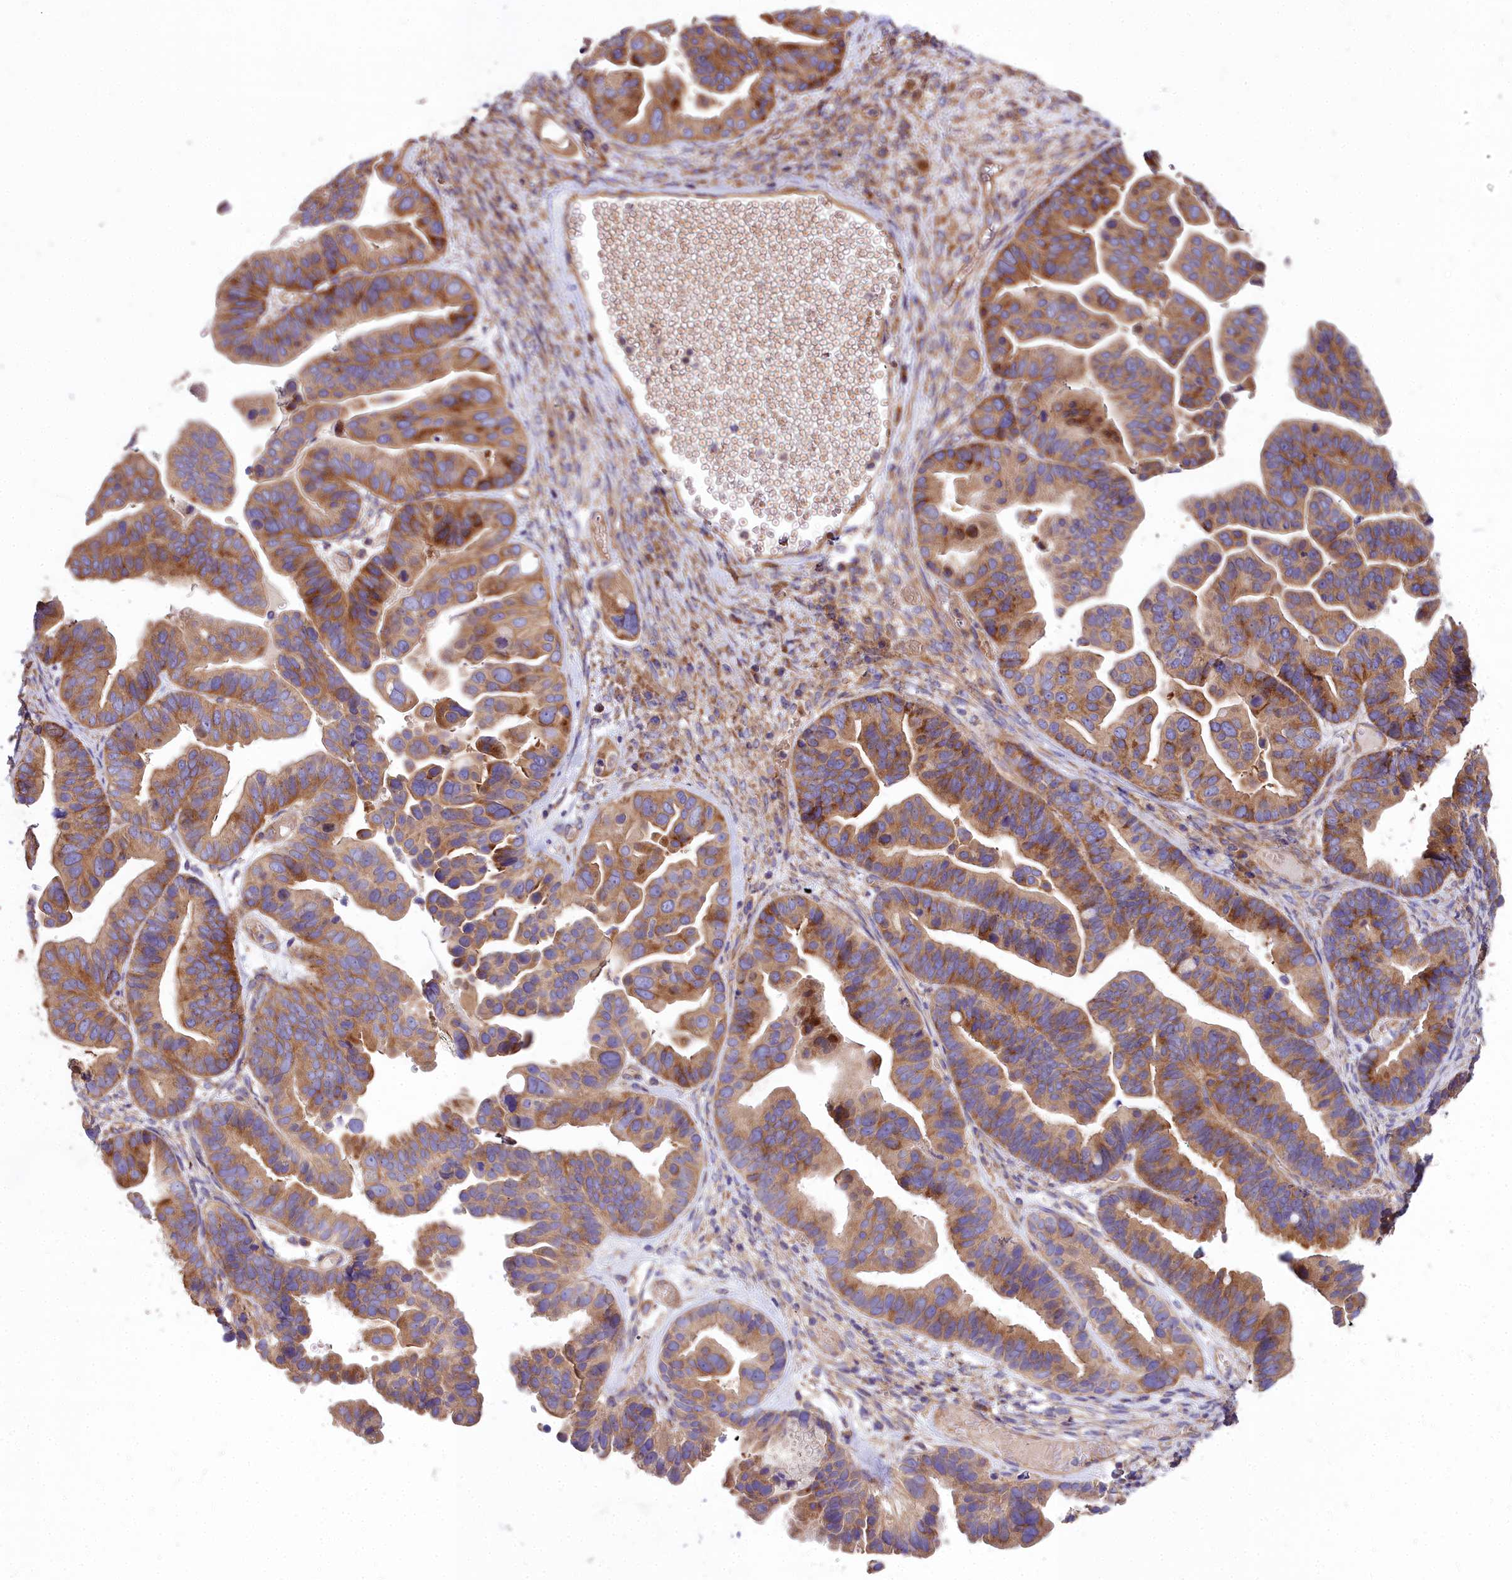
{"staining": {"intensity": "moderate", "quantity": ">75%", "location": "cytoplasmic/membranous"}, "tissue": "ovarian cancer", "cell_type": "Tumor cells", "image_type": "cancer", "snomed": [{"axis": "morphology", "description": "Cystadenocarcinoma, serous, NOS"}, {"axis": "topography", "description": "Ovary"}], "caption": "IHC micrograph of human ovarian cancer stained for a protein (brown), which reveals medium levels of moderate cytoplasmic/membranous expression in approximately >75% of tumor cells.", "gene": "DCTN3", "patient": {"sex": "female", "age": 56}}